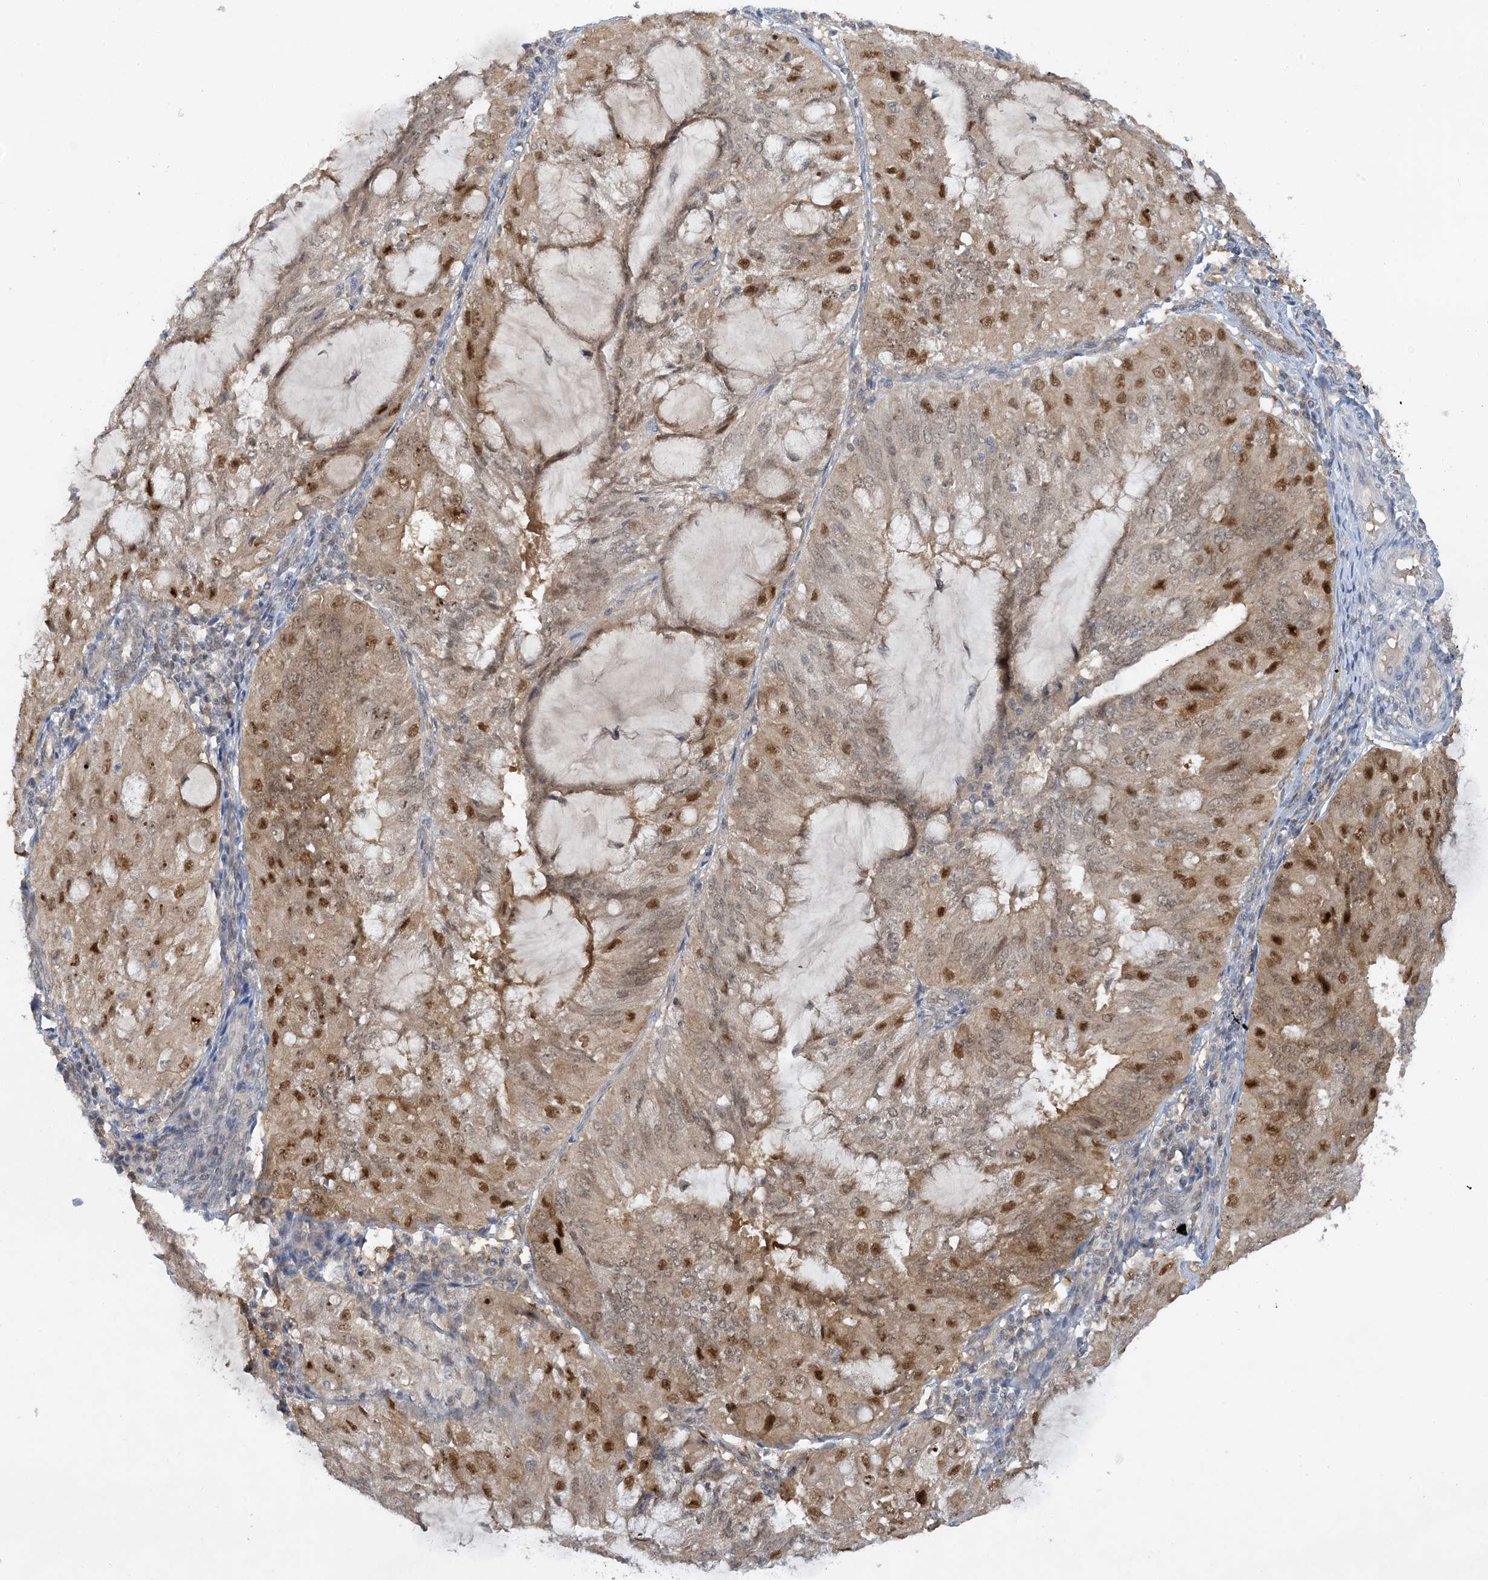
{"staining": {"intensity": "moderate", "quantity": ">75%", "location": "cytoplasmic/membranous,nuclear"}, "tissue": "endometrial cancer", "cell_type": "Tumor cells", "image_type": "cancer", "snomed": [{"axis": "morphology", "description": "Adenocarcinoma, NOS"}, {"axis": "topography", "description": "Endometrium"}], "caption": "A brown stain highlights moderate cytoplasmic/membranous and nuclear staining of a protein in endometrial cancer (adenocarcinoma) tumor cells. (brown staining indicates protein expression, while blue staining denotes nuclei).", "gene": "UBE2E1", "patient": {"sex": "female", "age": 81}}